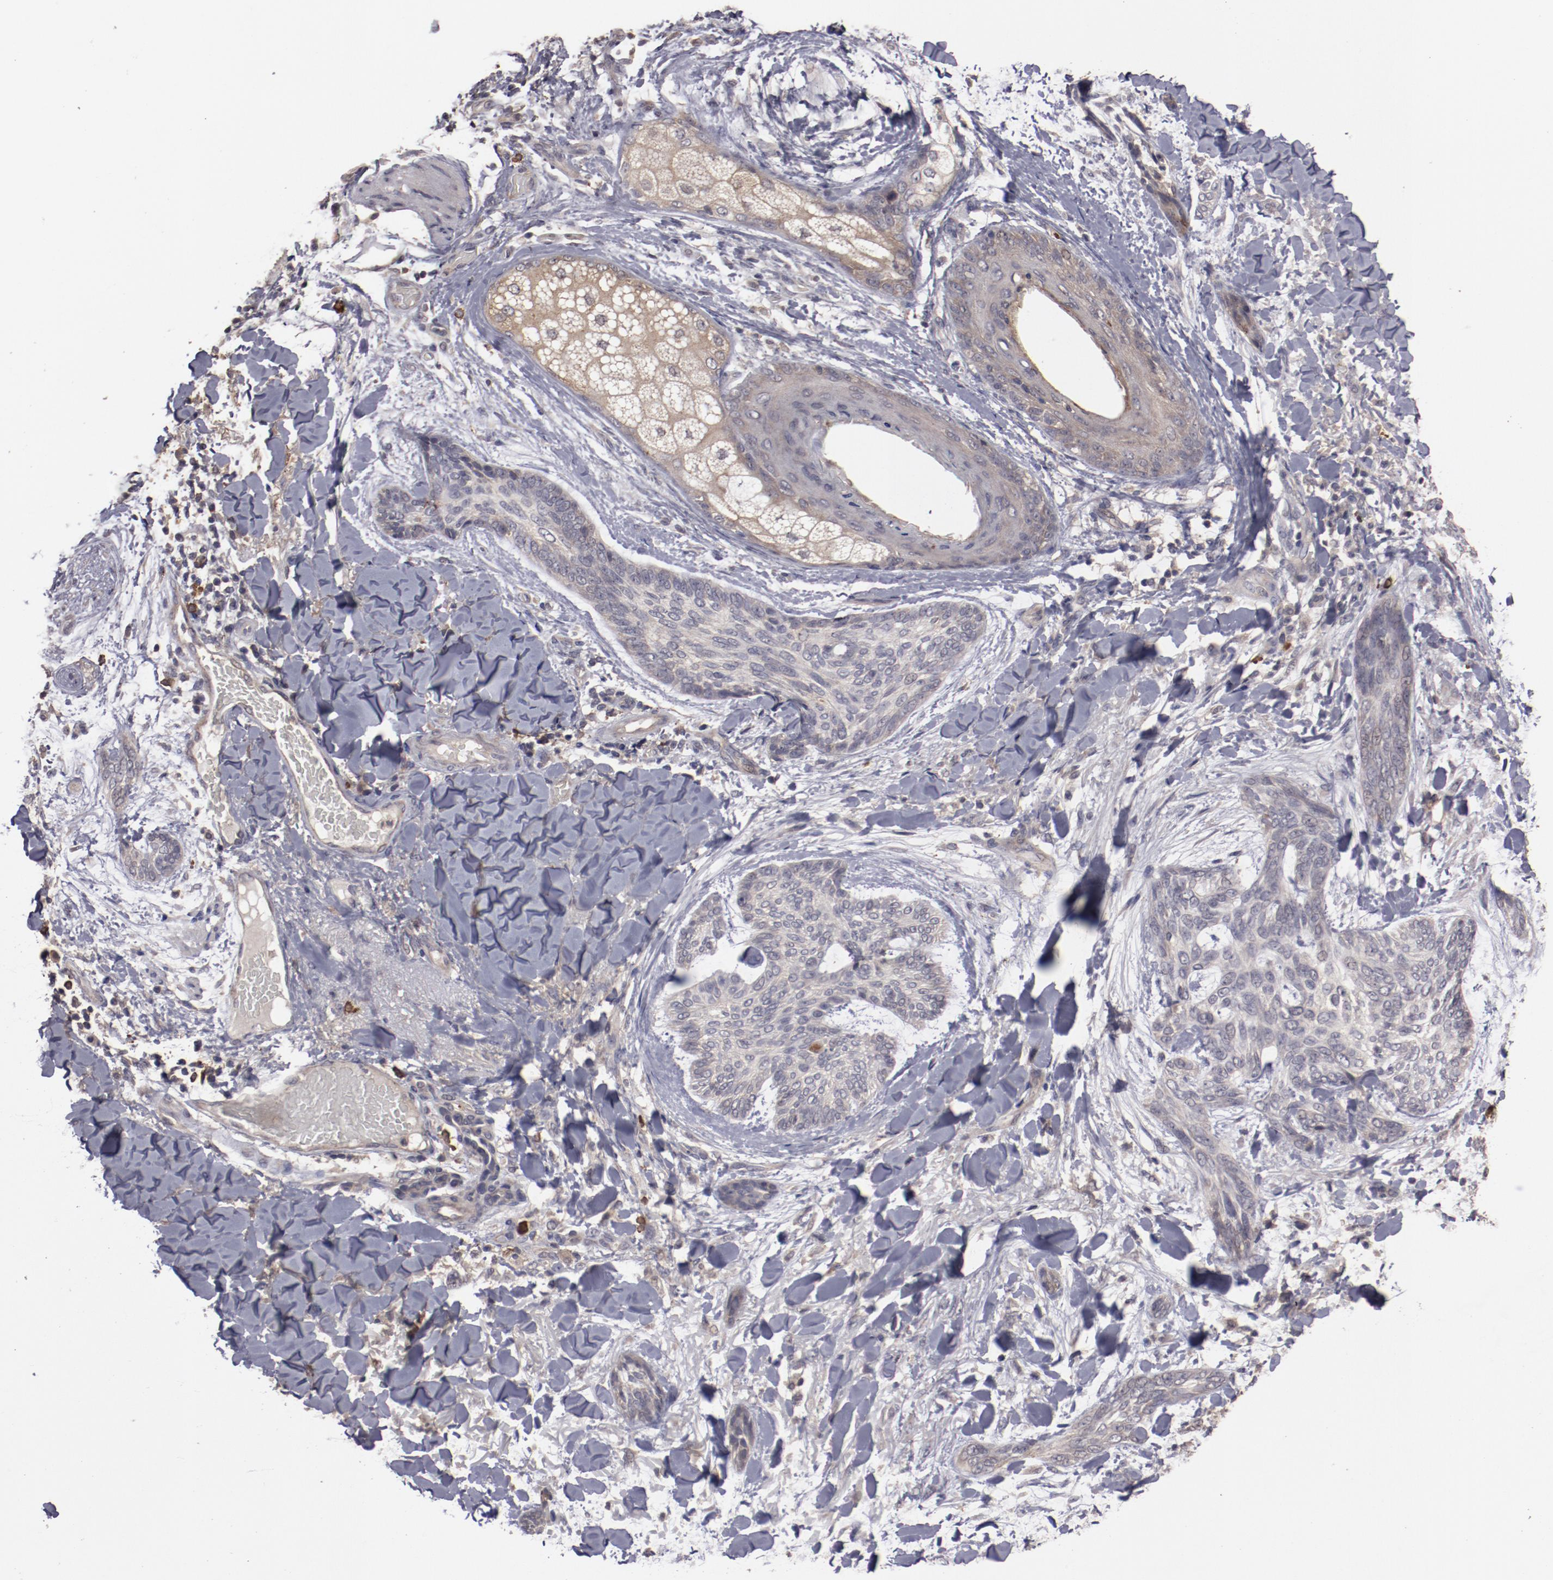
{"staining": {"intensity": "weak", "quantity": "<25%", "location": "cytoplasmic/membranous"}, "tissue": "skin cancer", "cell_type": "Tumor cells", "image_type": "cancer", "snomed": [{"axis": "morphology", "description": "Normal tissue, NOS"}, {"axis": "morphology", "description": "Basal cell carcinoma"}, {"axis": "topography", "description": "Skin"}], "caption": "Tumor cells show no significant positivity in skin cancer. (DAB immunohistochemistry, high magnification).", "gene": "LRRC75B", "patient": {"sex": "female", "age": 71}}